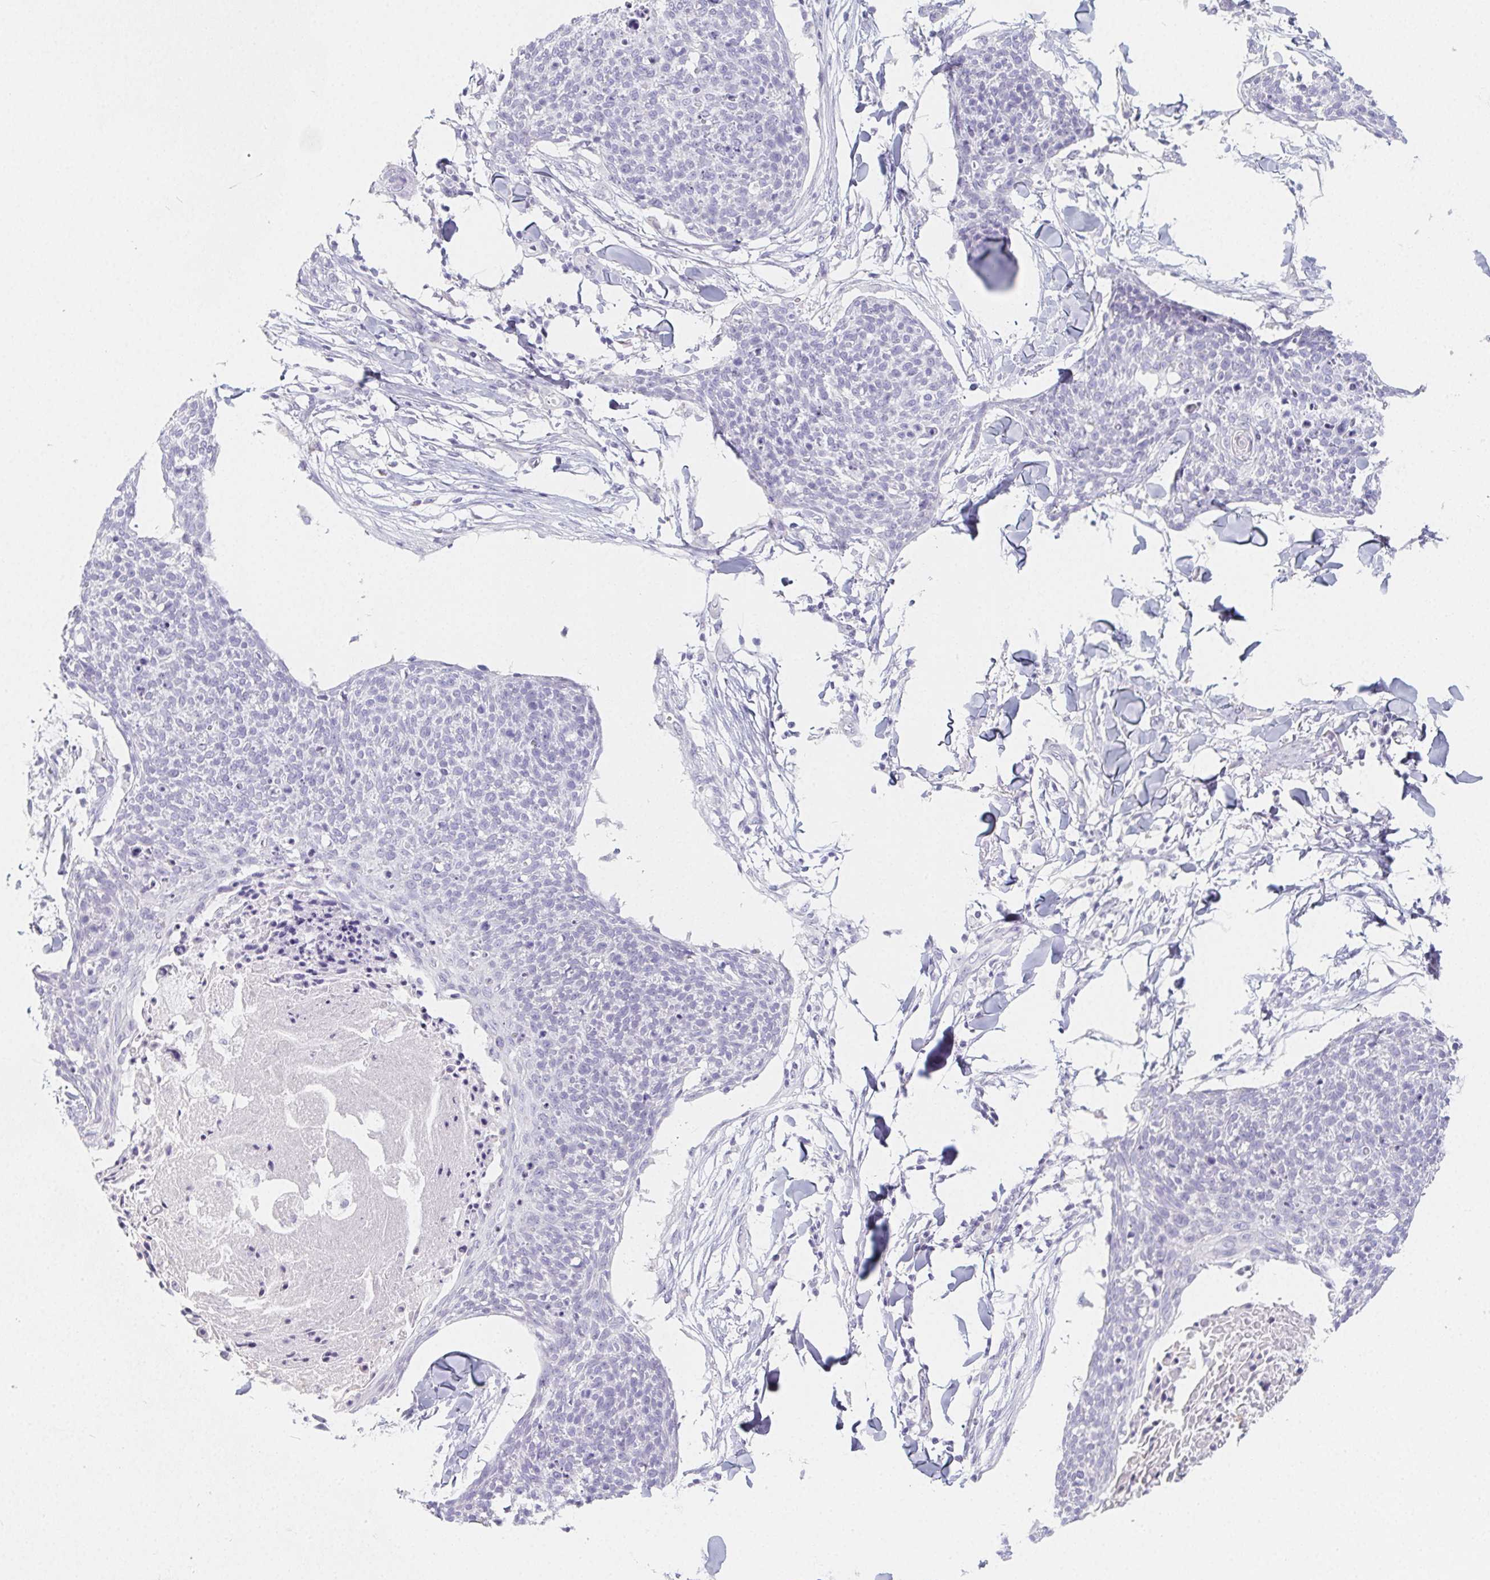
{"staining": {"intensity": "negative", "quantity": "none", "location": "none"}, "tissue": "skin cancer", "cell_type": "Tumor cells", "image_type": "cancer", "snomed": [{"axis": "morphology", "description": "Squamous cell carcinoma, NOS"}, {"axis": "topography", "description": "Skin"}, {"axis": "topography", "description": "Vulva"}], "caption": "Skin cancer (squamous cell carcinoma) was stained to show a protein in brown. There is no significant expression in tumor cells.", "gene": "GLIPR1L1", "patient": {"sex": "female", "age": 75}}